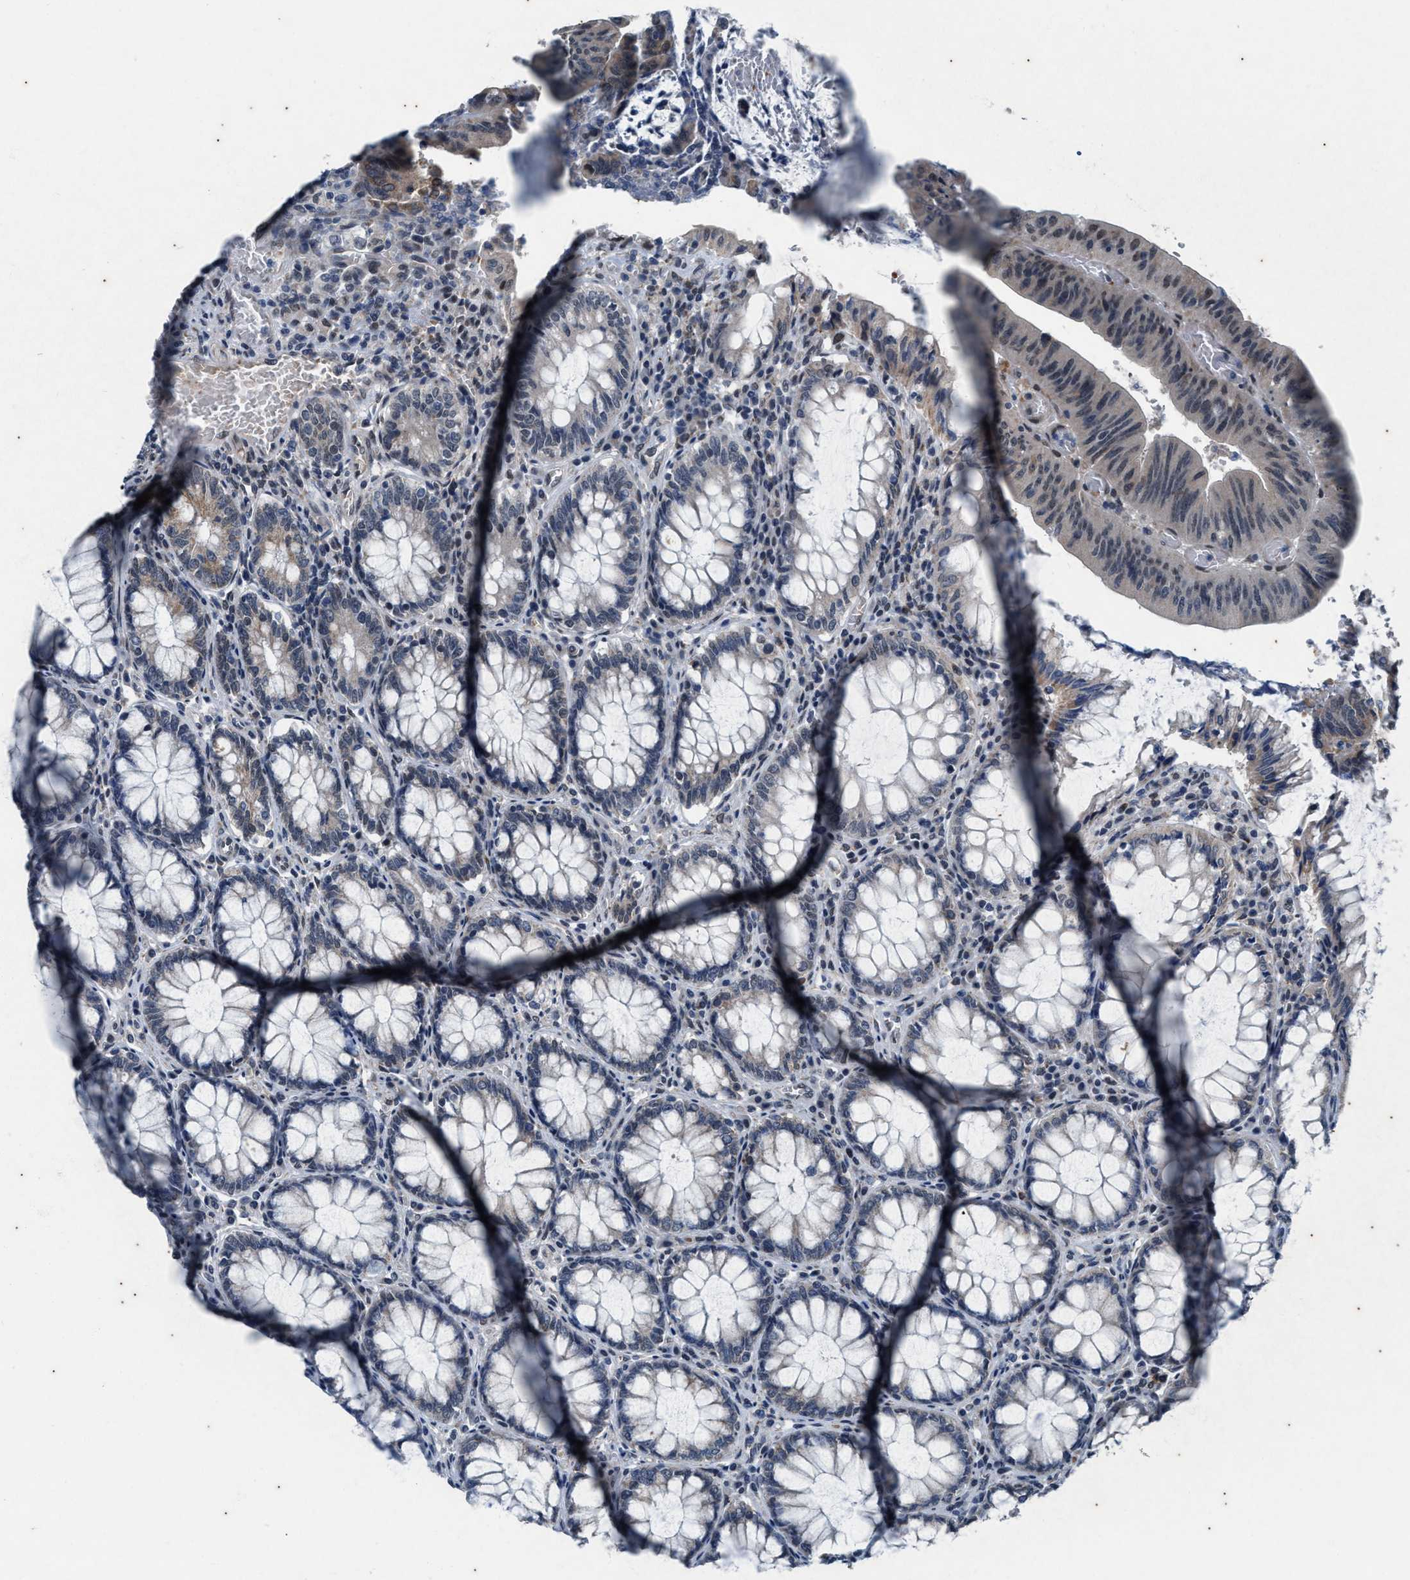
{"staining": {"intensity": "weak", "quantity": "<25%", "location": "cytoplasmic/membranous"}, "tissue": "colorectal cancer", "cell_type": "Tumor cells", "image_type": "cancer", "snomed": [{"axis": "morphology", "description": "Normal tissue, NOS"}, {"axis": "morphology", "description": "Adenocarcinoma, NOS"}, {"axis": "topography", "description": "Rectum"}], "caption": "This image is of colorectal cancer stained with immunohistochemistry (IHC) to label a protein in brown with the nuclei are counter-stained blue. There is no expression in tumor cells.", "gene": "KIF24", "patient": {"sex": "female", "age": 66}}